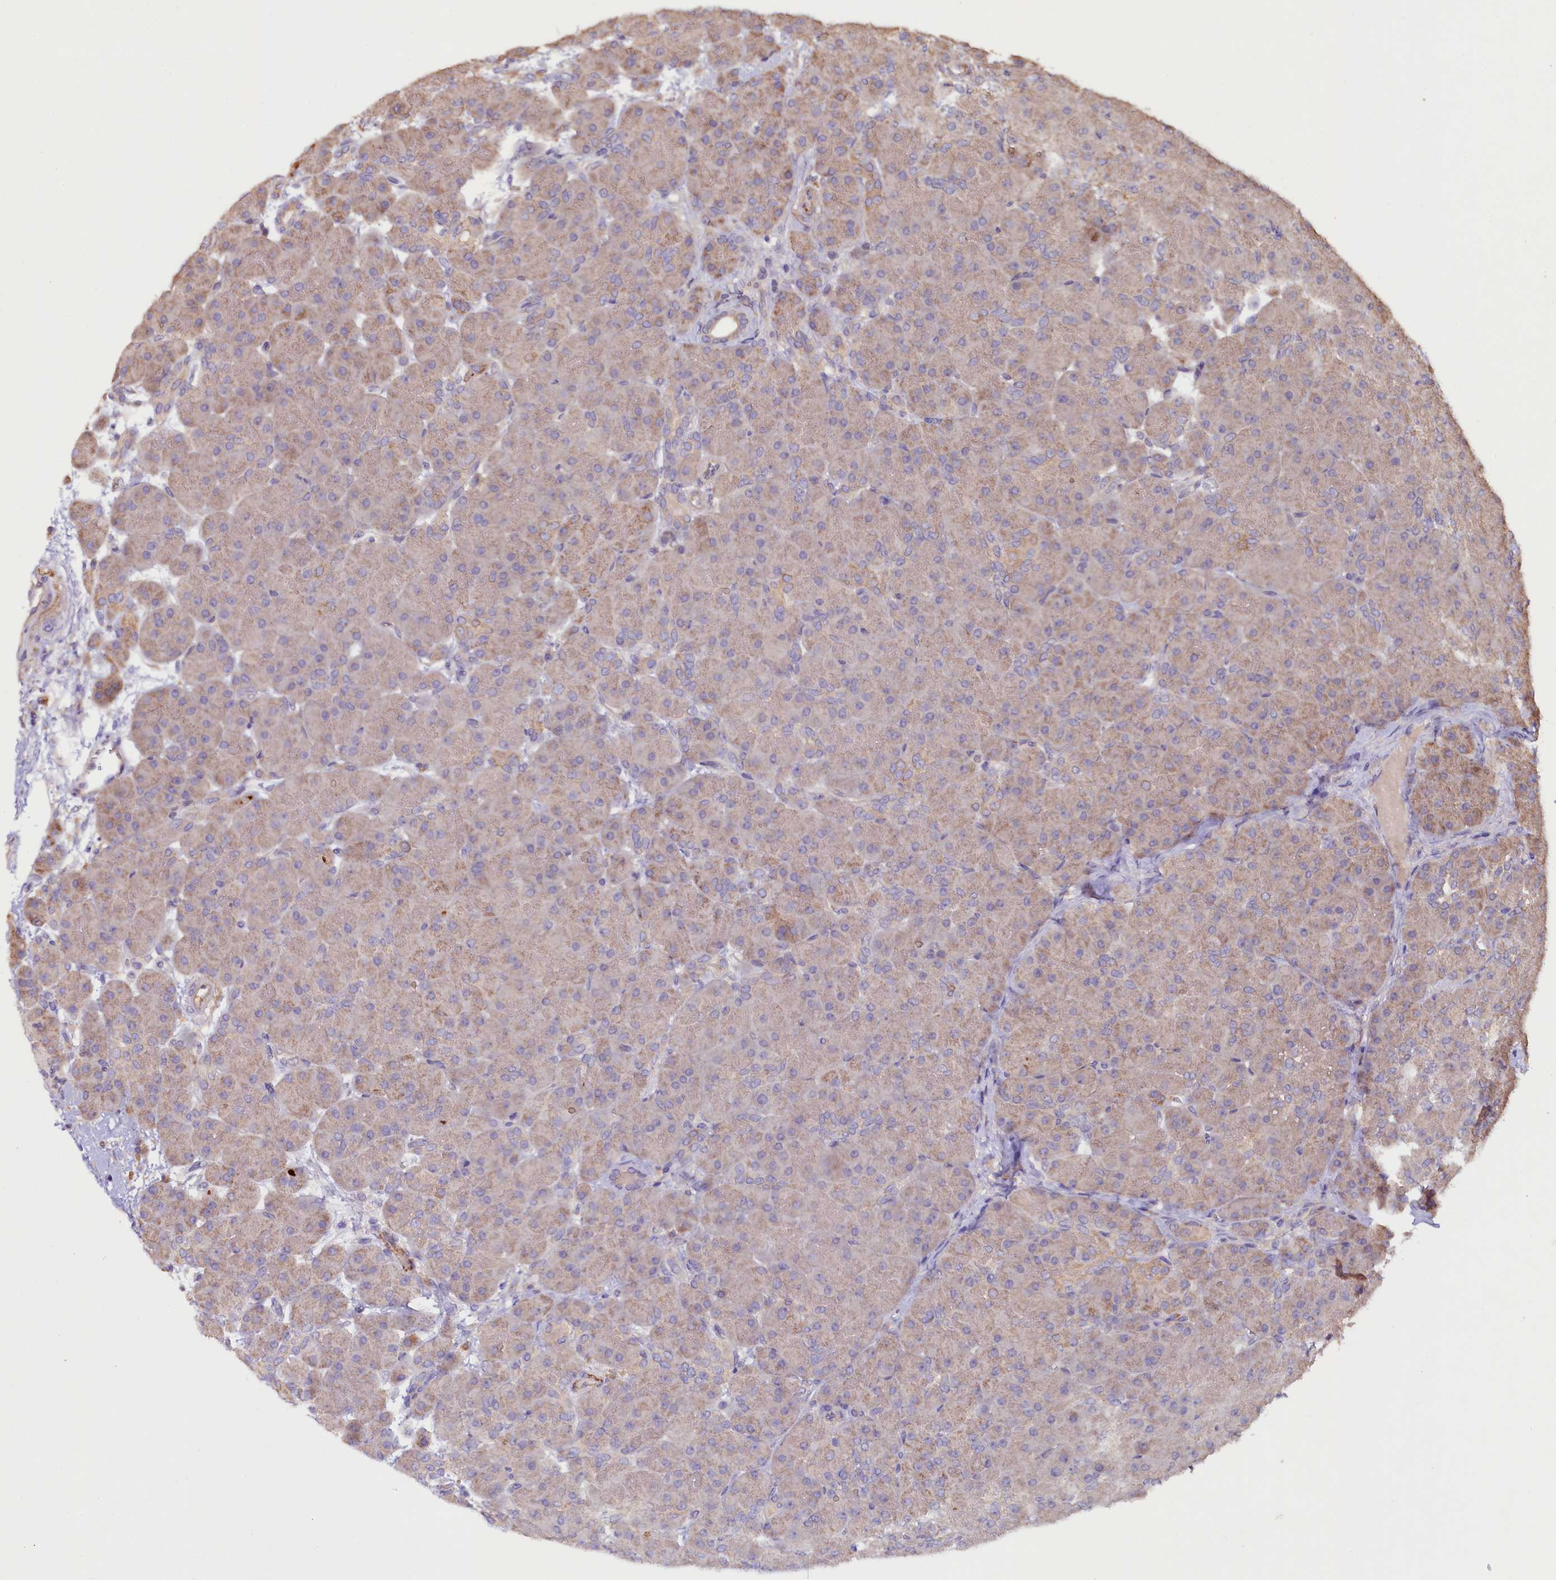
{"staining": {"intensity": "weak", "quantity": ">75%", "location": "cytoplasmic/membranous"}, "tissue": "pancreas", "cell_type": "Exocrine glandular cells", "image_type": "normal", "snomed": [{"axis": "morphology", "description": "Normal tissue, NOS"}, {"axis": "topography", "description": "Pancreas"}], "caption": "This histopathology image exhibits immunohistochemistry (IHC) staining of normal human pancreas, with low weak cytoplasmic/membranous expression in approximately >75% of exocrine glandular cells.", "gene": "ETFBKMT", "patient": {"sex": "male", "age": 66}}